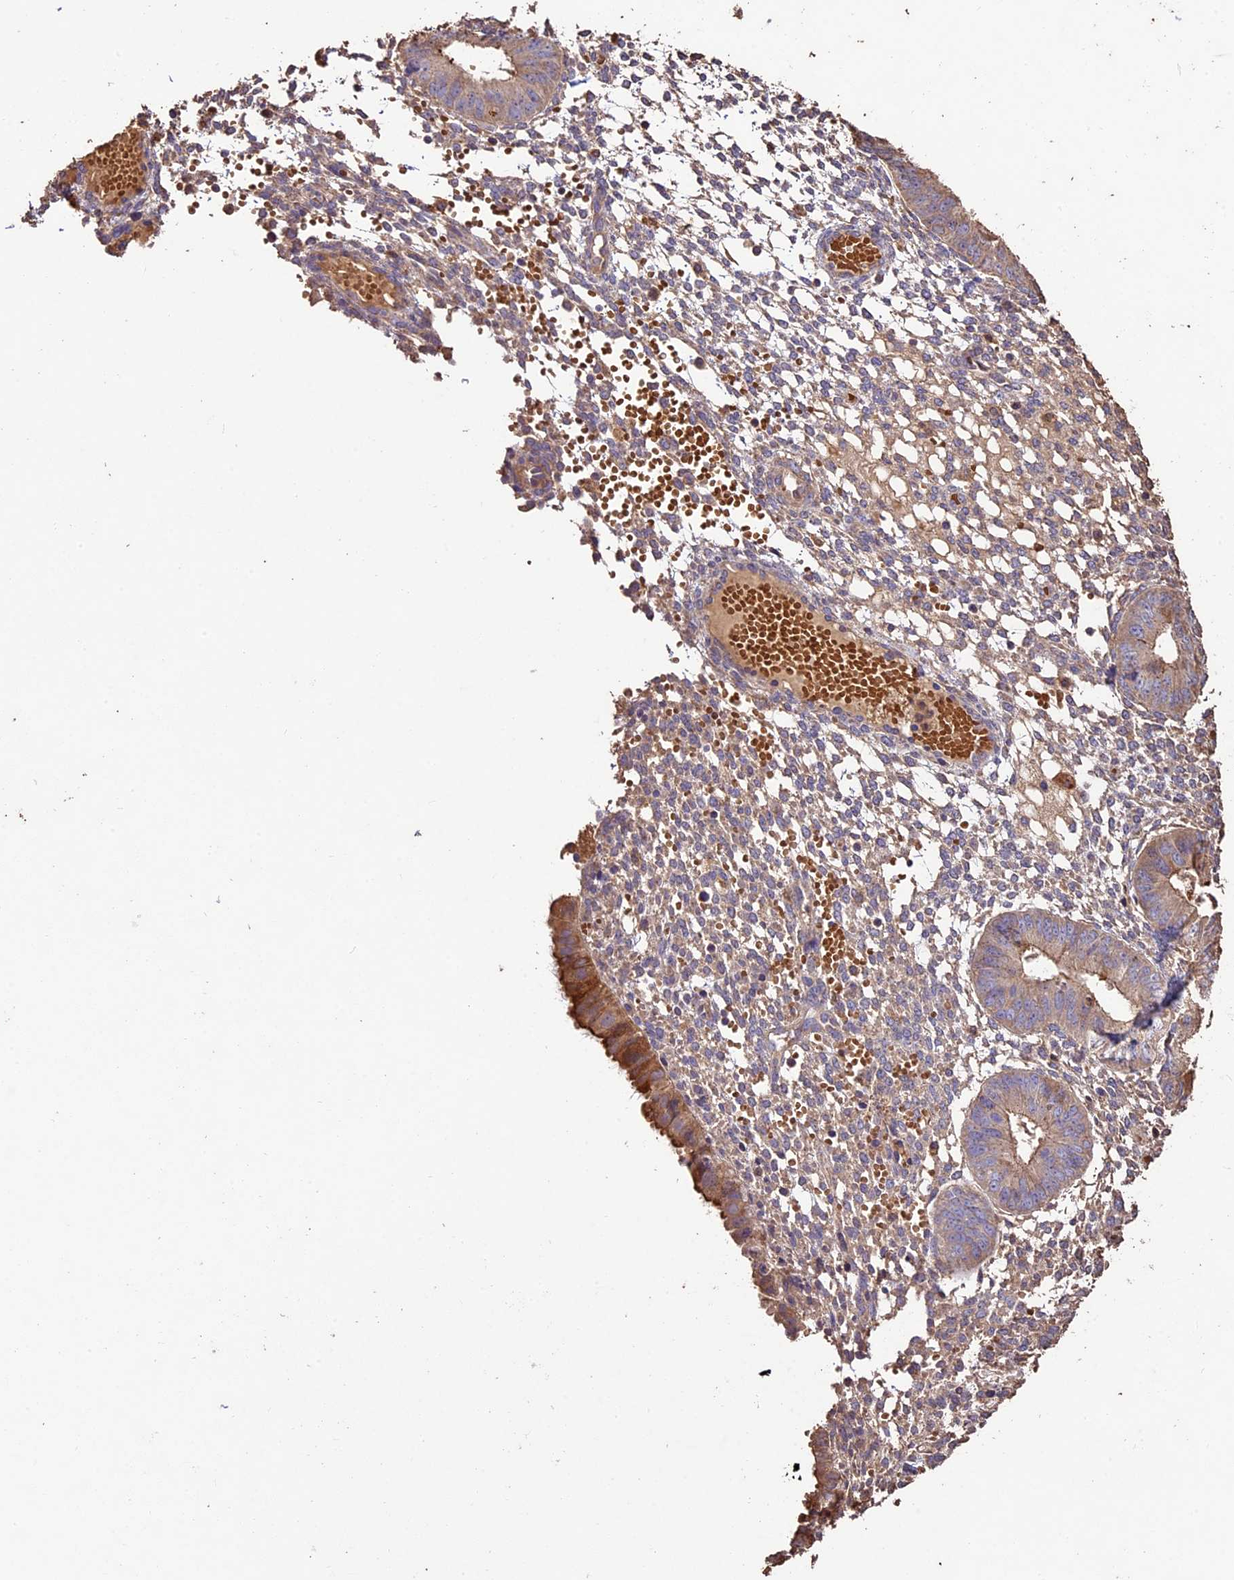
{"staining": {"intensity": "weak", "quantity": "<25%", "location": "cytoplasmic/membranous"}, "tissue": "endometrium", "cell_type": "Cells in endometrial stroma", "image_type": "normal", "snomed": [{"axis": "morphology", "description": "Normal tissue, NOS"}, {"axis": "topography", "description": "Endometrium"}], "caption": "Immunohistochemical staining of normal endometrium reveals no significant staining in cells in endometrial stroma.", "gene": "CRLF1", "patient": {"sex": "female", "age": 49}}